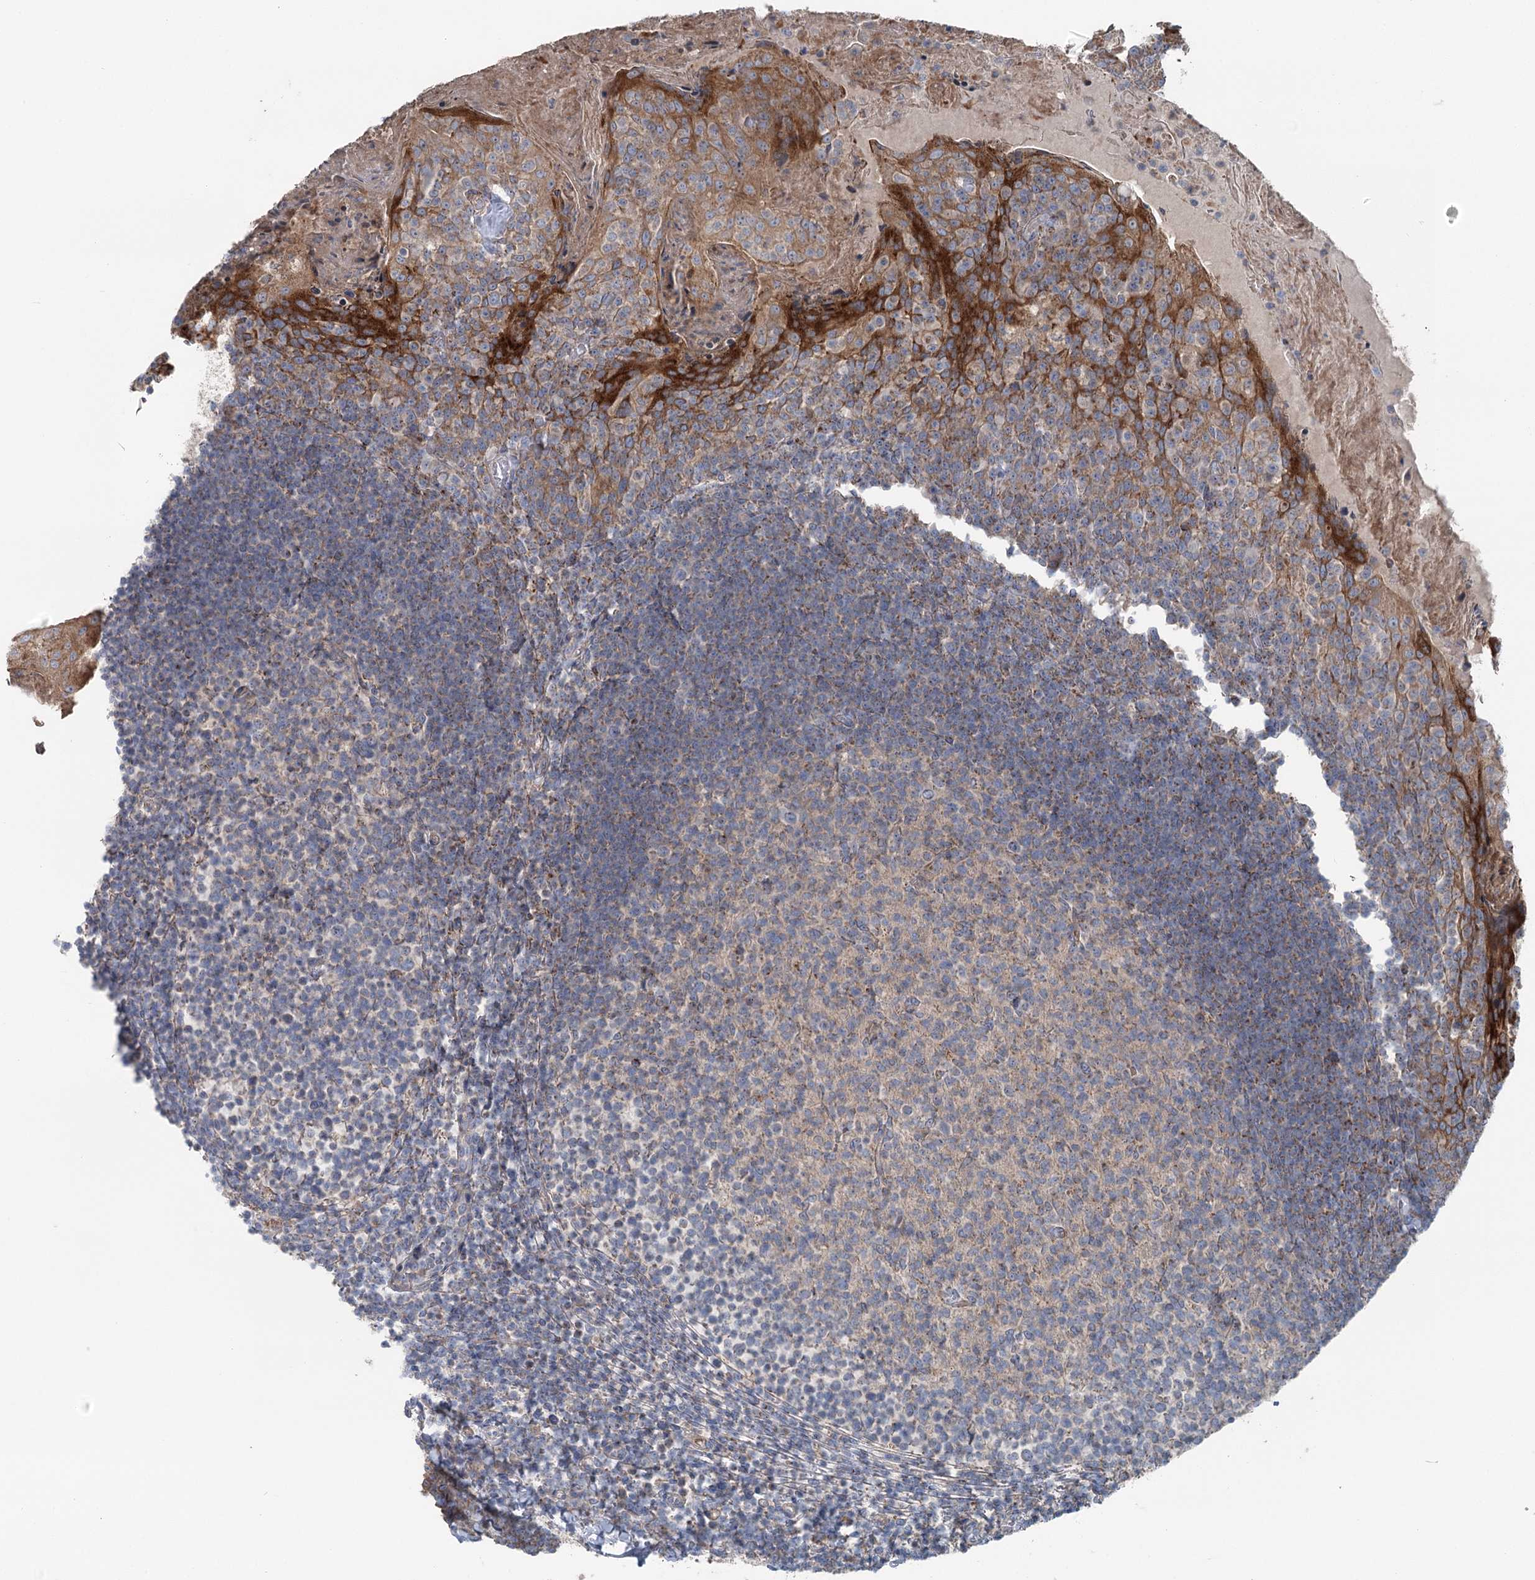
{"staining": {"intensity": "negative", "quantity": "none", "location": "none"}, "tissue": "tonsil", "cell_type": "Germinal center cells", "image_type": "normal", "snomed": [{"axis": "morphology", "description": "Normal tissue, NOS"}, {"axis": "topography", "description": "Tonsil"}], "caption": "Immunohistochemistry of normal tonsil displays no expression in germinal center cells. (Brightfield microscopy of DAB immunohistochemistry (IHC) at high magnification).", "gene": "MARK2", "patient": {"sex": "female", "age": 10}}